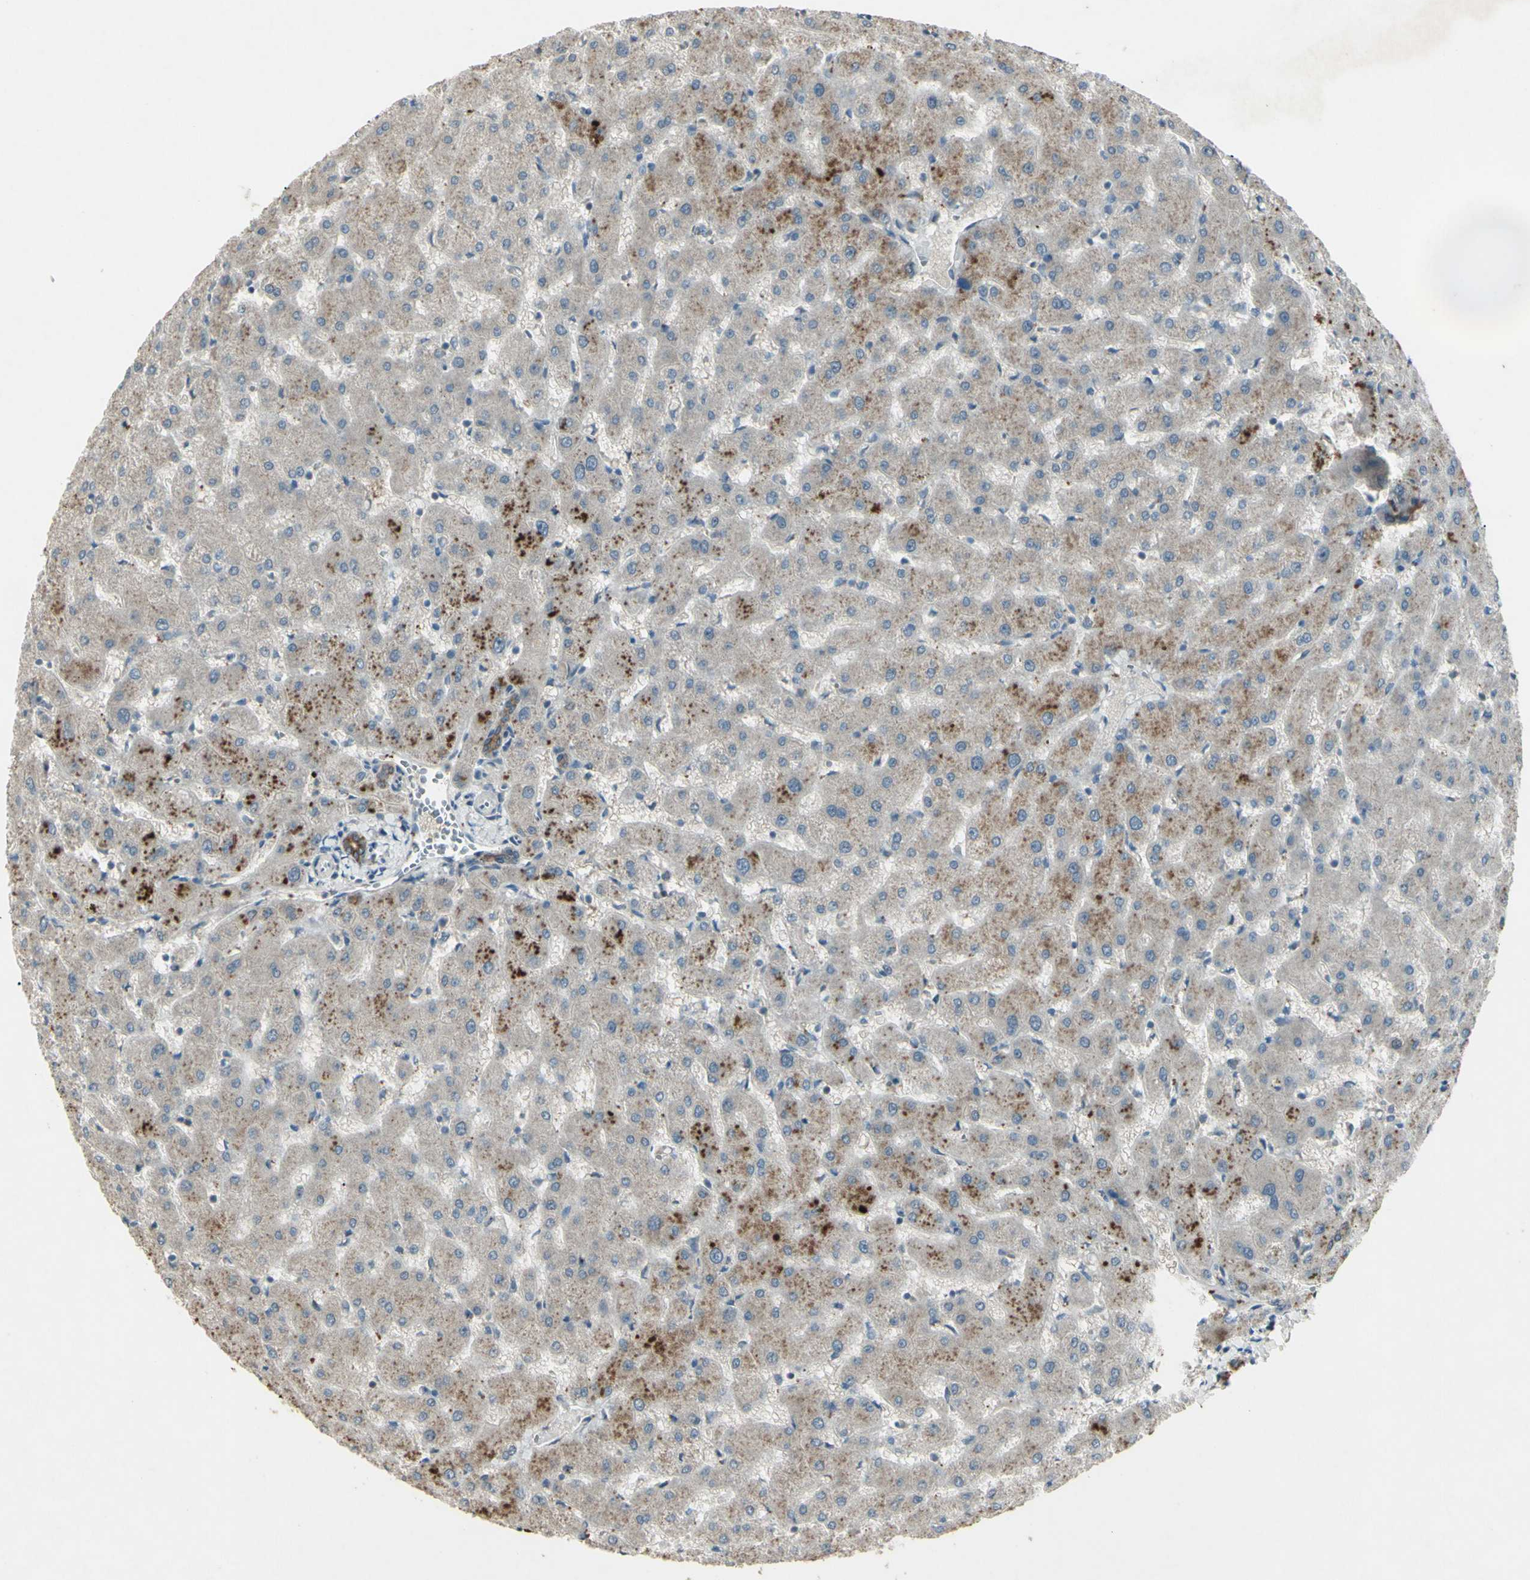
{"staining": {"intensity": "weak", "quantity": ">75%", "location": "cytoplasmic/membranous"}, "tissue": "liver", "cell_type": "Cholangiocytes", "image_type": "normal", "snomed": [{"axis": "morphology", "description": "Normal tissue, NOS"}, {"axis": "topography", "description": "Liver"}], "caption": "Immunohistochemistry (IHC) staining of normal liver, which displays low levels of weak cytoplasmic/membranous expression in about >75% of cholangiocytes indicating weak cytoplasmic/membranous protein staining. The staining was performed using DAB (3,3'-diaminobenzidine) (brown) for protein detection and nuclei were counterstained in hematoxylin (blue).", "gene": "TIMM21", "patient": {"sex": "female", "age": 63}}